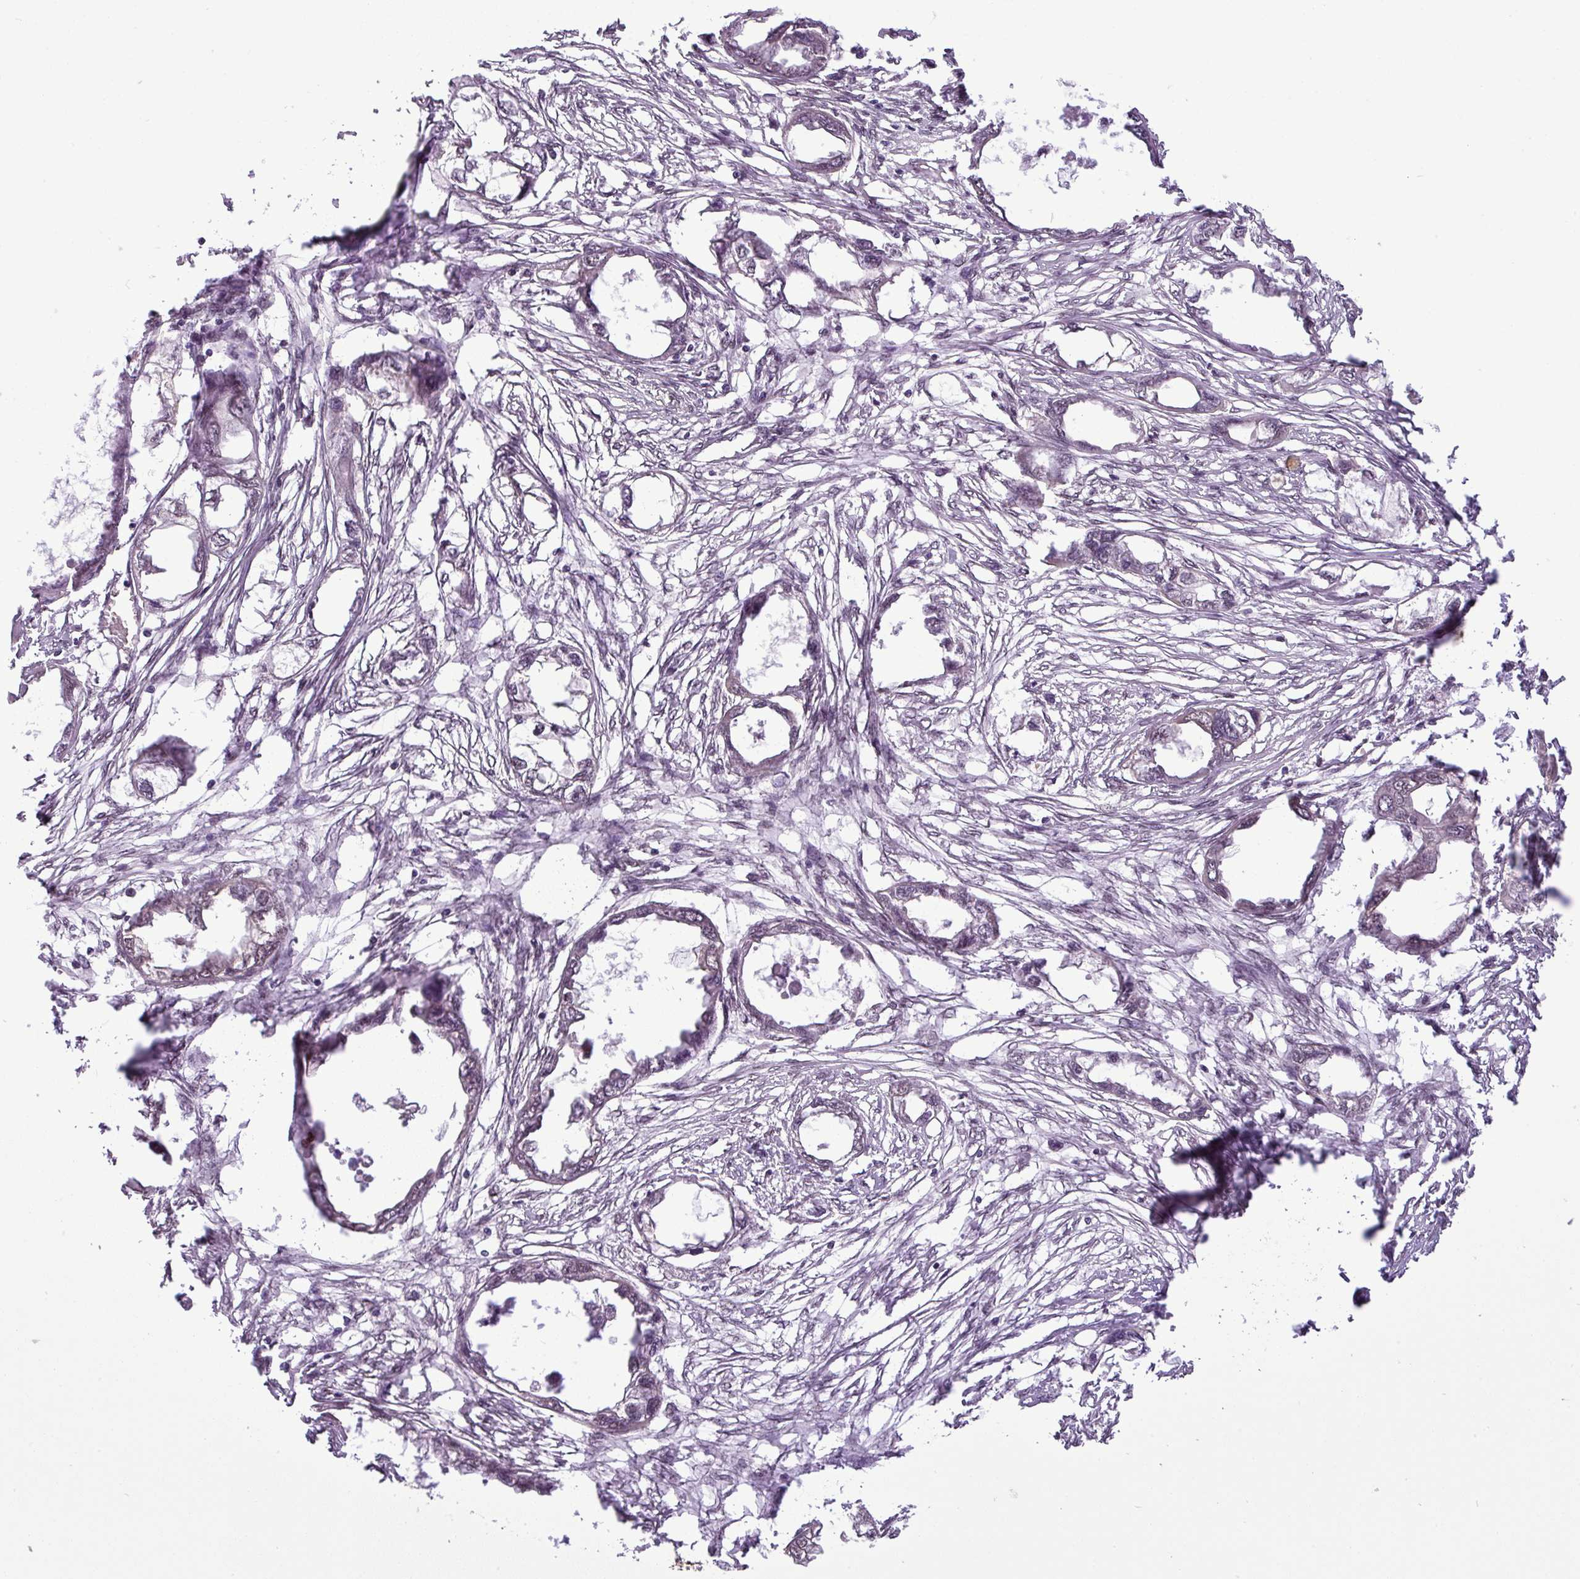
{"staining": {"intensity": "negative", "quantity": "none", "location": "none"}, "tissue": "endometrial cancer", "cell_type": "Tumor cells", "image_type": "cancer", "snomed": [{"axis": "morphology", "description": "Adenocarcinoma, NOS"}, {"axis": "morphology", "description": "Adenocarcinoma, metastatic, NOS"}, {"axis": "topography", "description": "Adipose tissue"}, {"axis": "topography", "description": "Endometrium"}], "caption": "The immunohistochemistry (IHC) image has no significant expression in tumor cells of endometrial cancer (adenocarcinoma) tissue.", "gene": "MFHAS1", "patient": {"sex": "female", "age": 67}}